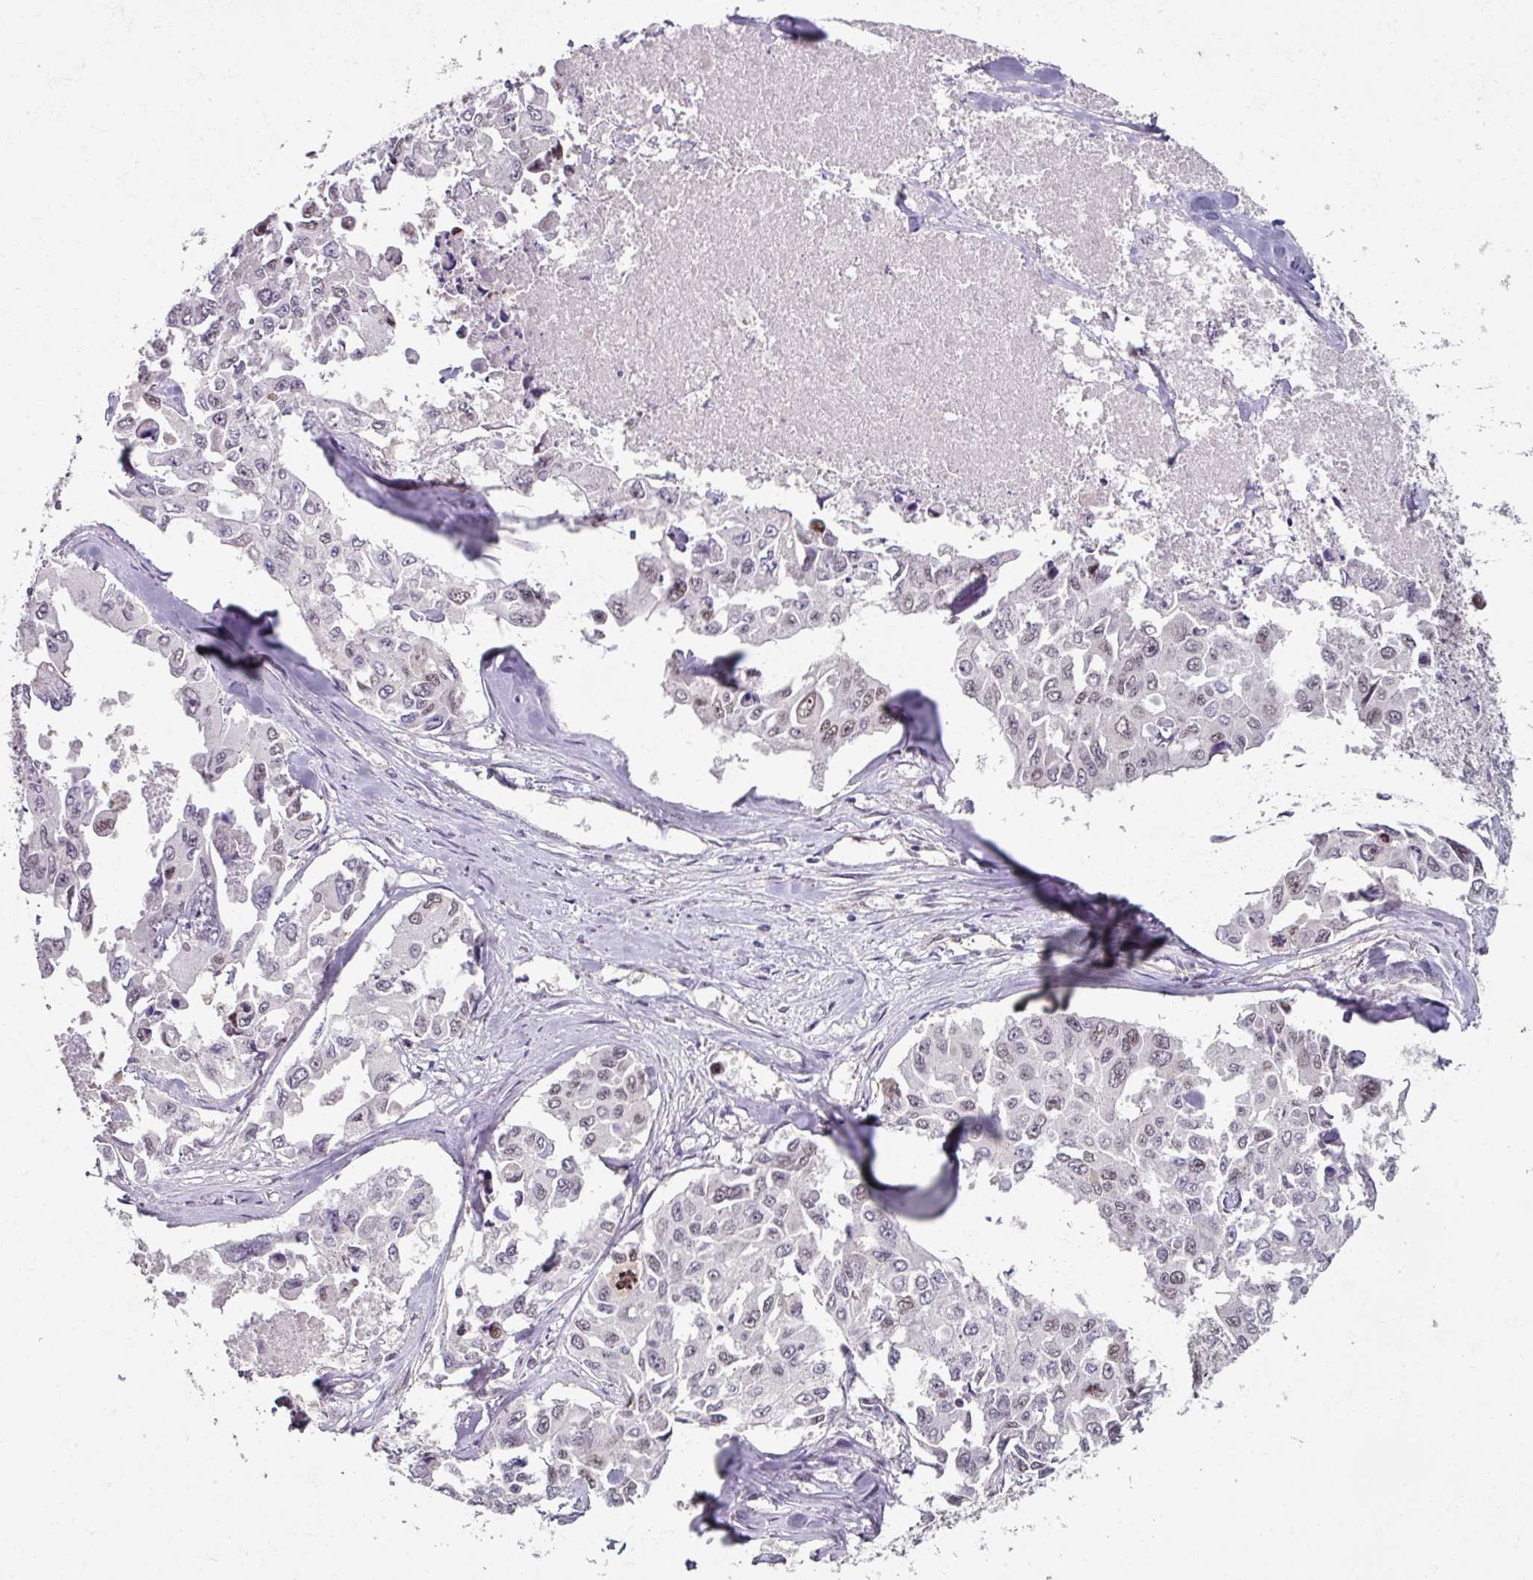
{"staining": {"intensity": "weak", "quantity": "25%-75%", "location": "nuclear"}, "tissue": "lung cancer", "cell_type": "Tumor cells", "image_type": "cancer", "snomed": [{"axis": "morphology", "description": "Adenocarcinoma, NOS"}, {"axis": "topography", "description": "Lung"}], "caption": "Human lung cancer (adenocarcinoma) stained with a brown dye demonstrates weak nuclear positive positivity in about 25%-75% of tumor cells.", "gene": "C19orf33", "patient": {"sex": "male", "age": 64}}